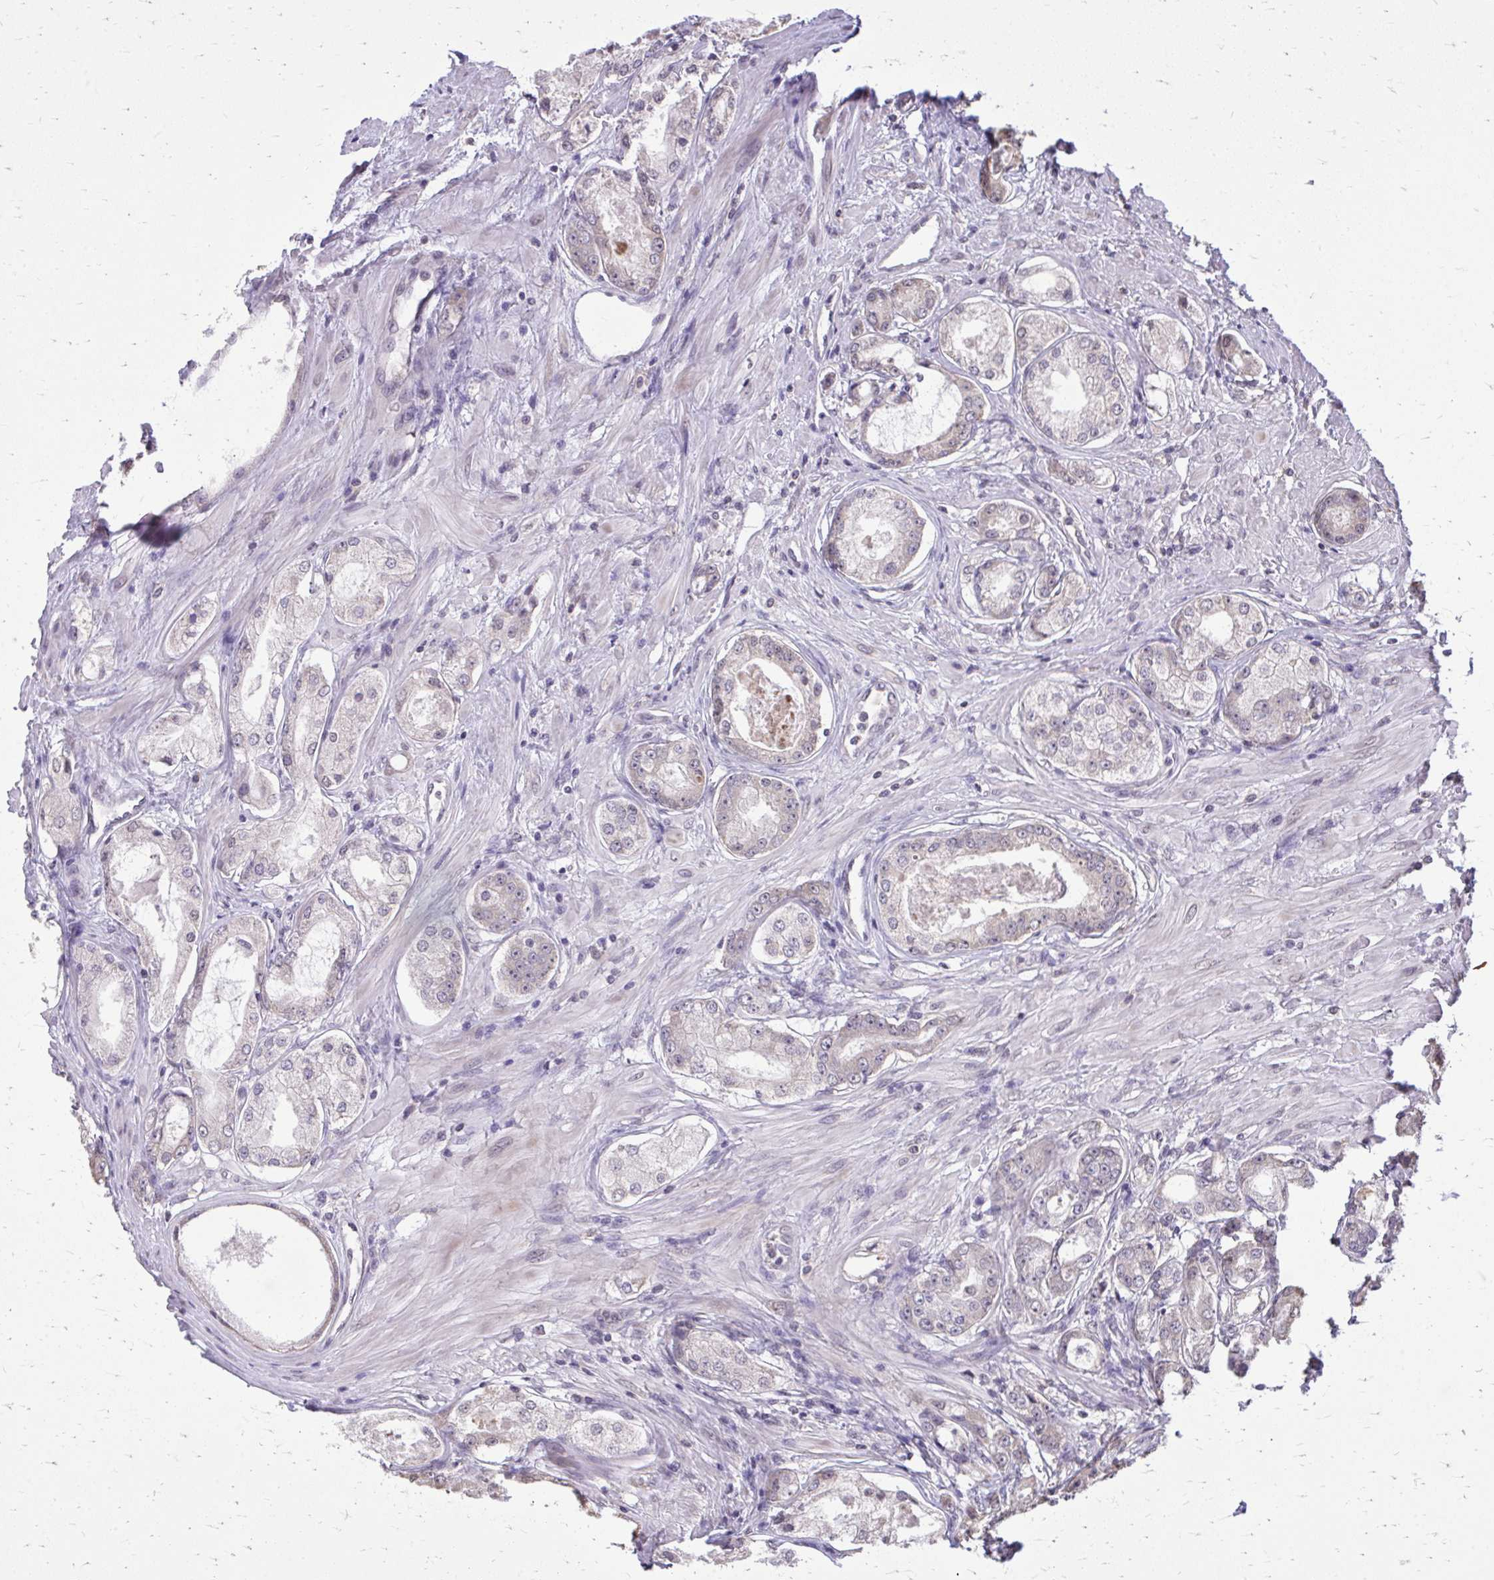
{"staining": {"intensity": "negative", "quantity": "none", "location": "none"}, "tissue": "prostate cancer", "cell_type": "Tumor cells", "image_type": "cancer", "snomed": [{"axis": "morphology", "description": "Adenocarcinoma, Low grade"}, {"axis": "topography", "description": "Prostate"}], "caption": "This is an immunohistochemistry image of human adenocarcinoma (low-grade) (prostate). There is no positivity in tumor cells.", "gene": "AKAP5", "patient": {"sex": "male", "age": 68}}